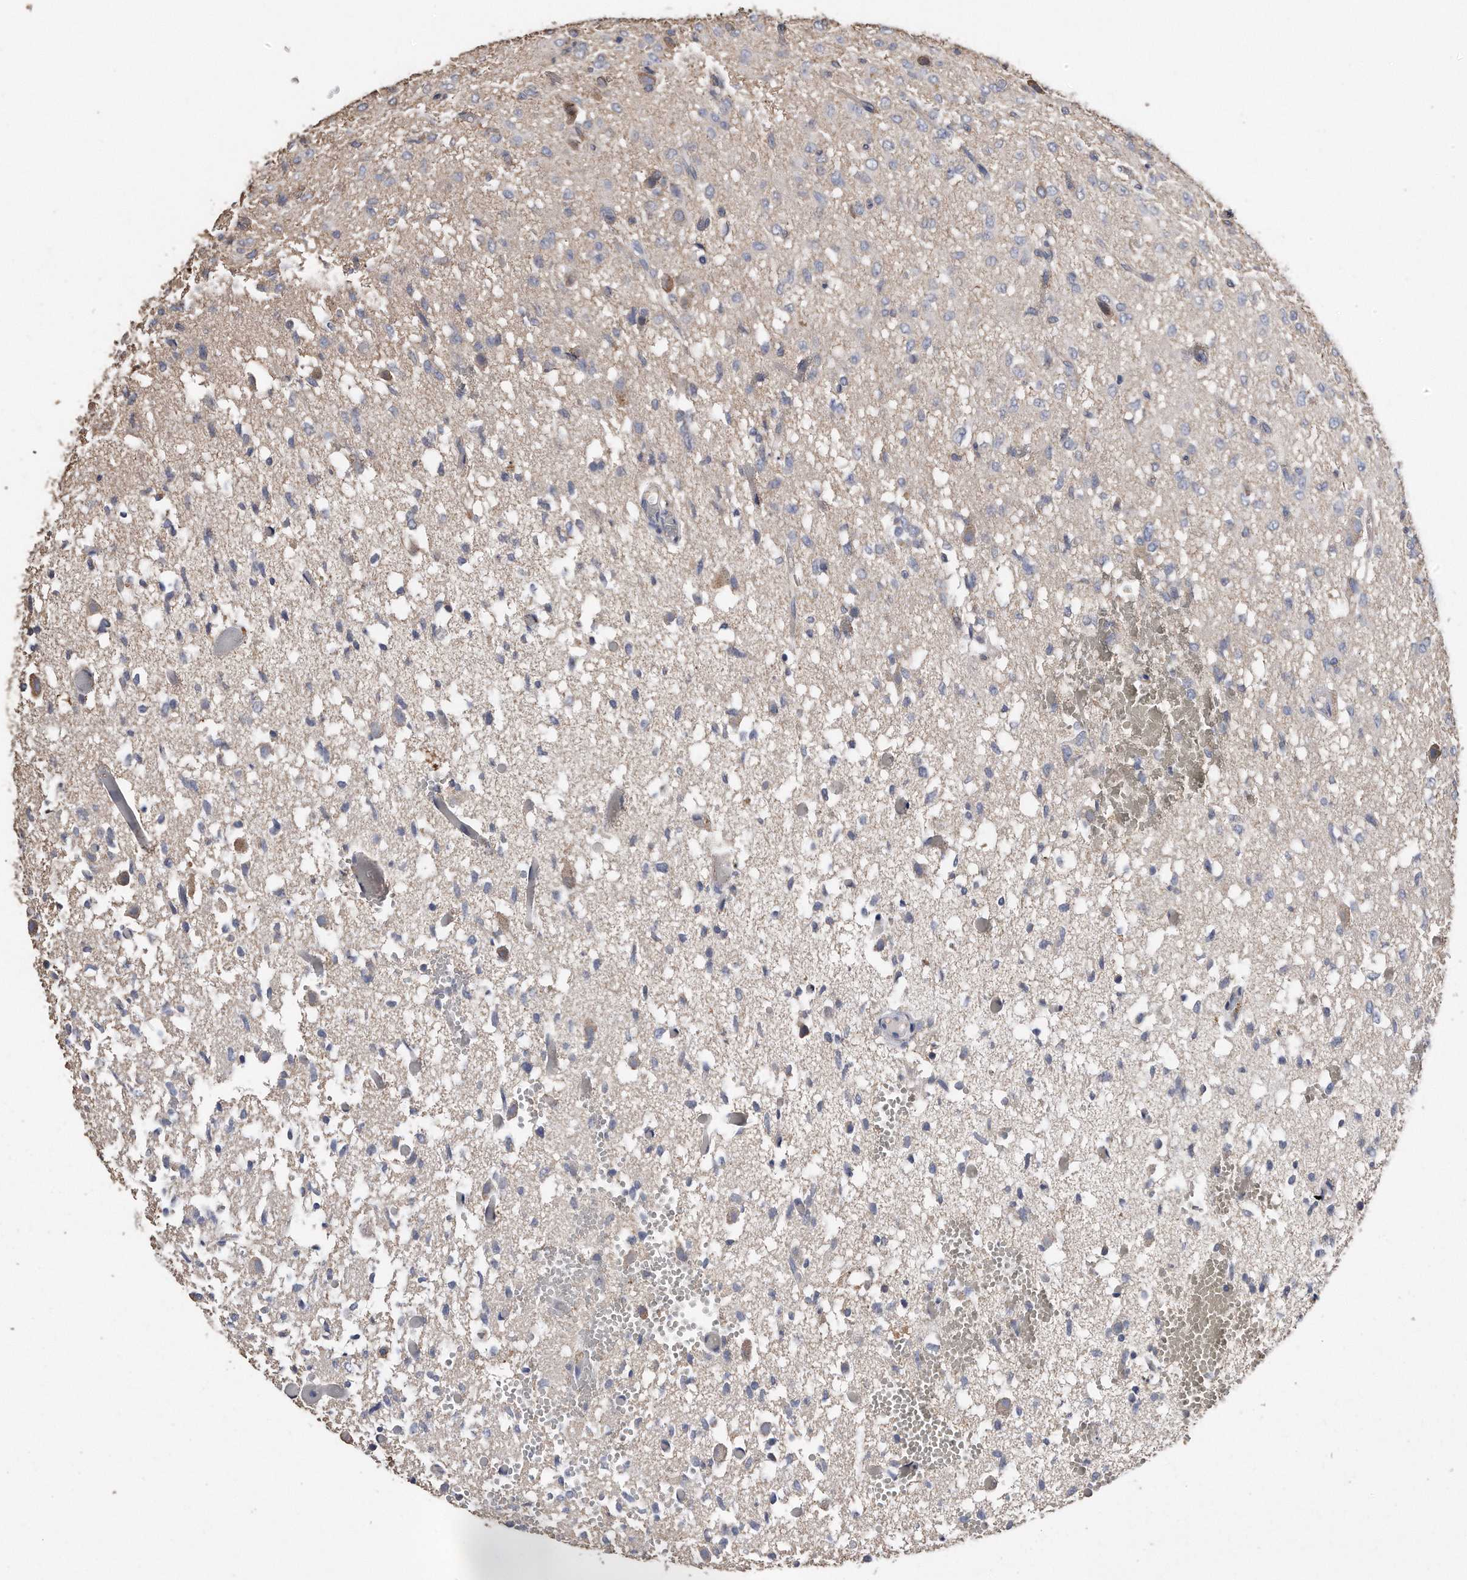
{"staining": {"intensity": "negative", "quantity": "none", "location": "none"}, "tissue": "glioma", "cell_type": "Tumor cells", "image_type": "cancer", "snomed": [{"axis": "morphology", "description": "Glioma, malignant, High grade"}, {"axis": "topography", "description": "Brain"}], "caption": "The histopathology image reveals no staining of tumor cells in glioma.", "gene": "CDCP1", "patient": {"sex": "female", "age": 59}}